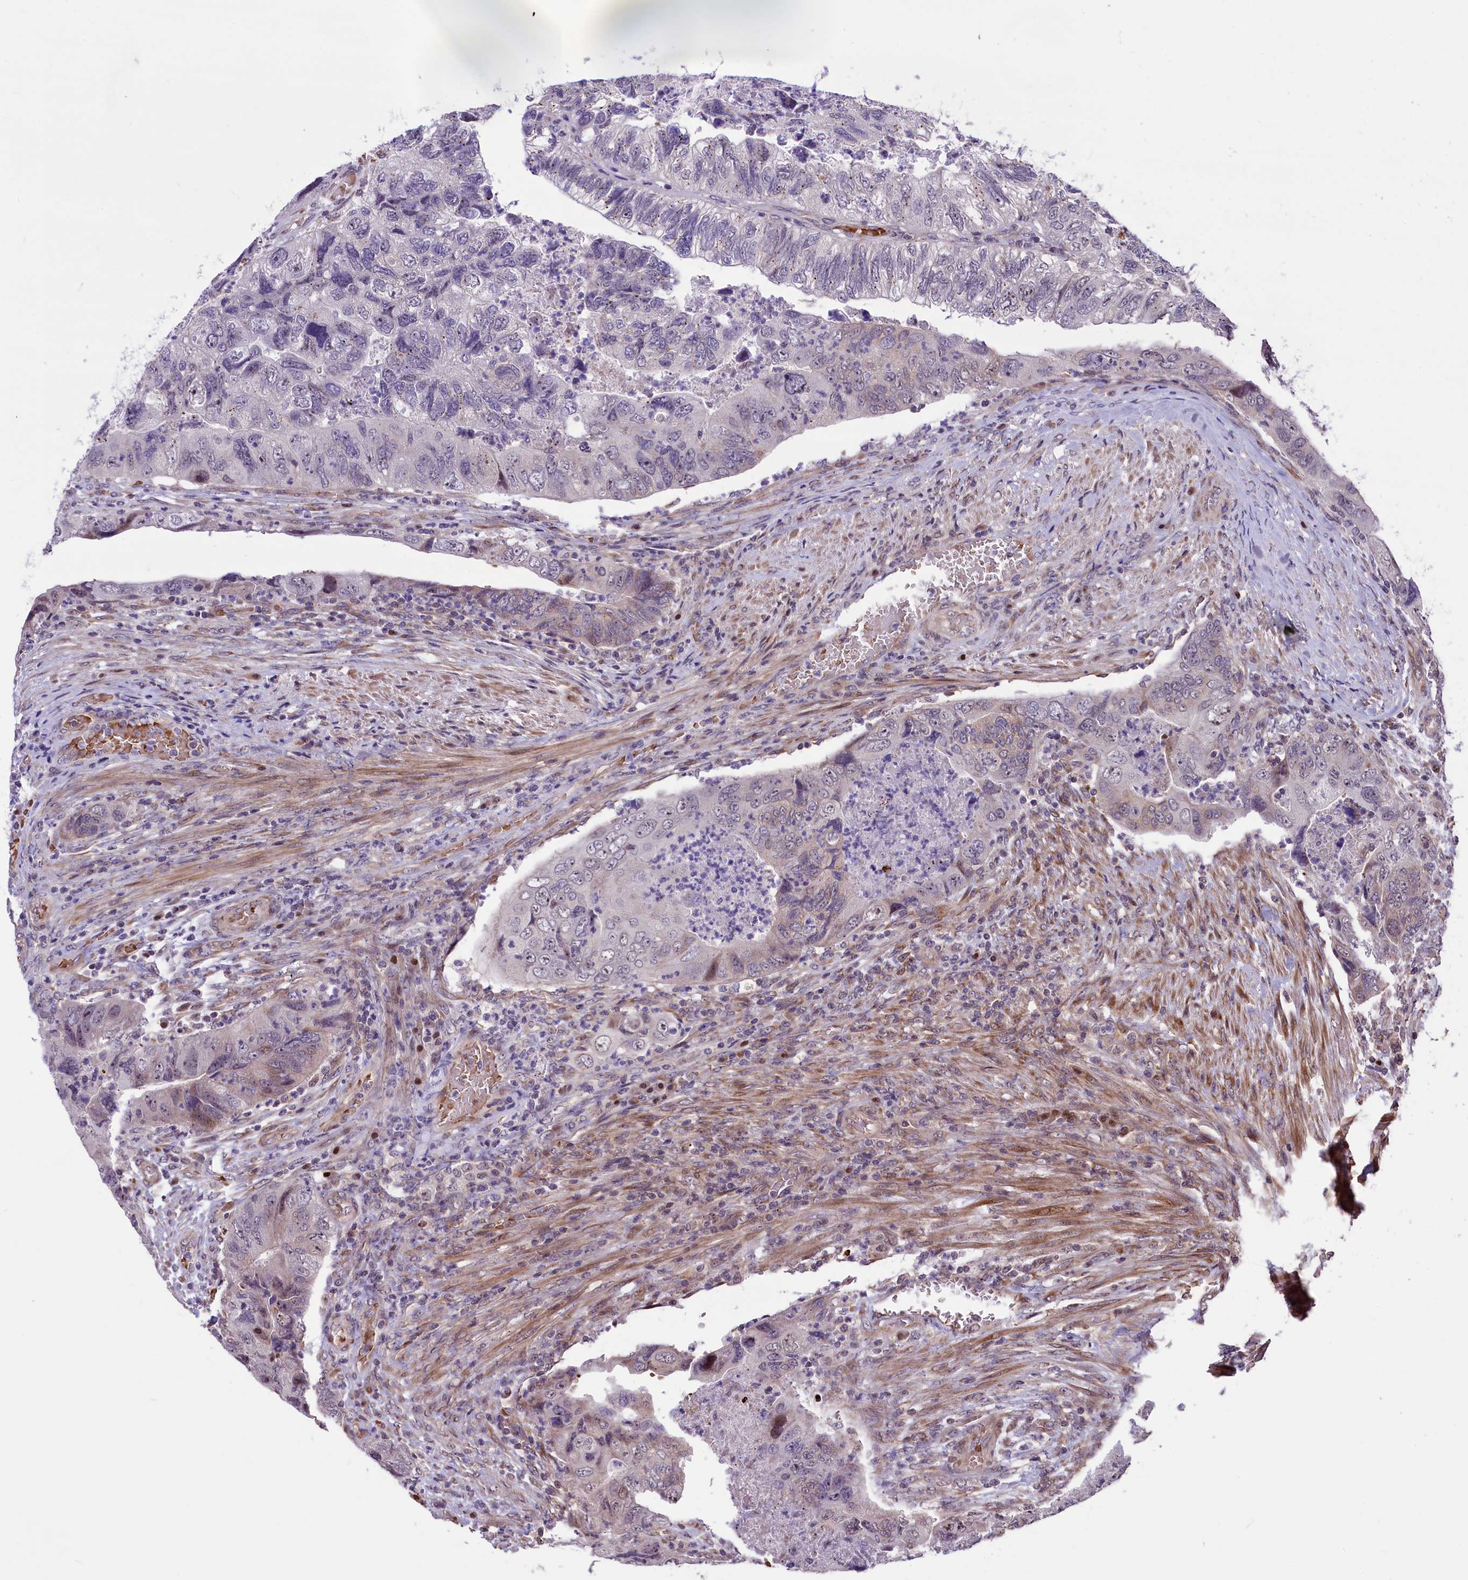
{"staining": {"intensity": "moderate", "quantity": "<25%", "location": "nuclear"}, "tissue": "colorectal cancer", "cell_type": "Tumor cells", "image_type": "cancer", "snomed": [{"axis": "morphology", "description": "Adenocarcinoma, NOS"}, {"axis": "topography", "description": "Rectum"}], "caption": "Immunohistochemistry (IHC) micrograph of neoplastic tissue: human colorectal cancer stained using IHC demonstrates low levels of moderate protein expression localized specifically in the nuclear of tumor cells, appearing as a nuclear brown color.", "gene": "SHFL", "patient": {"sex": "male", "age": 63}}